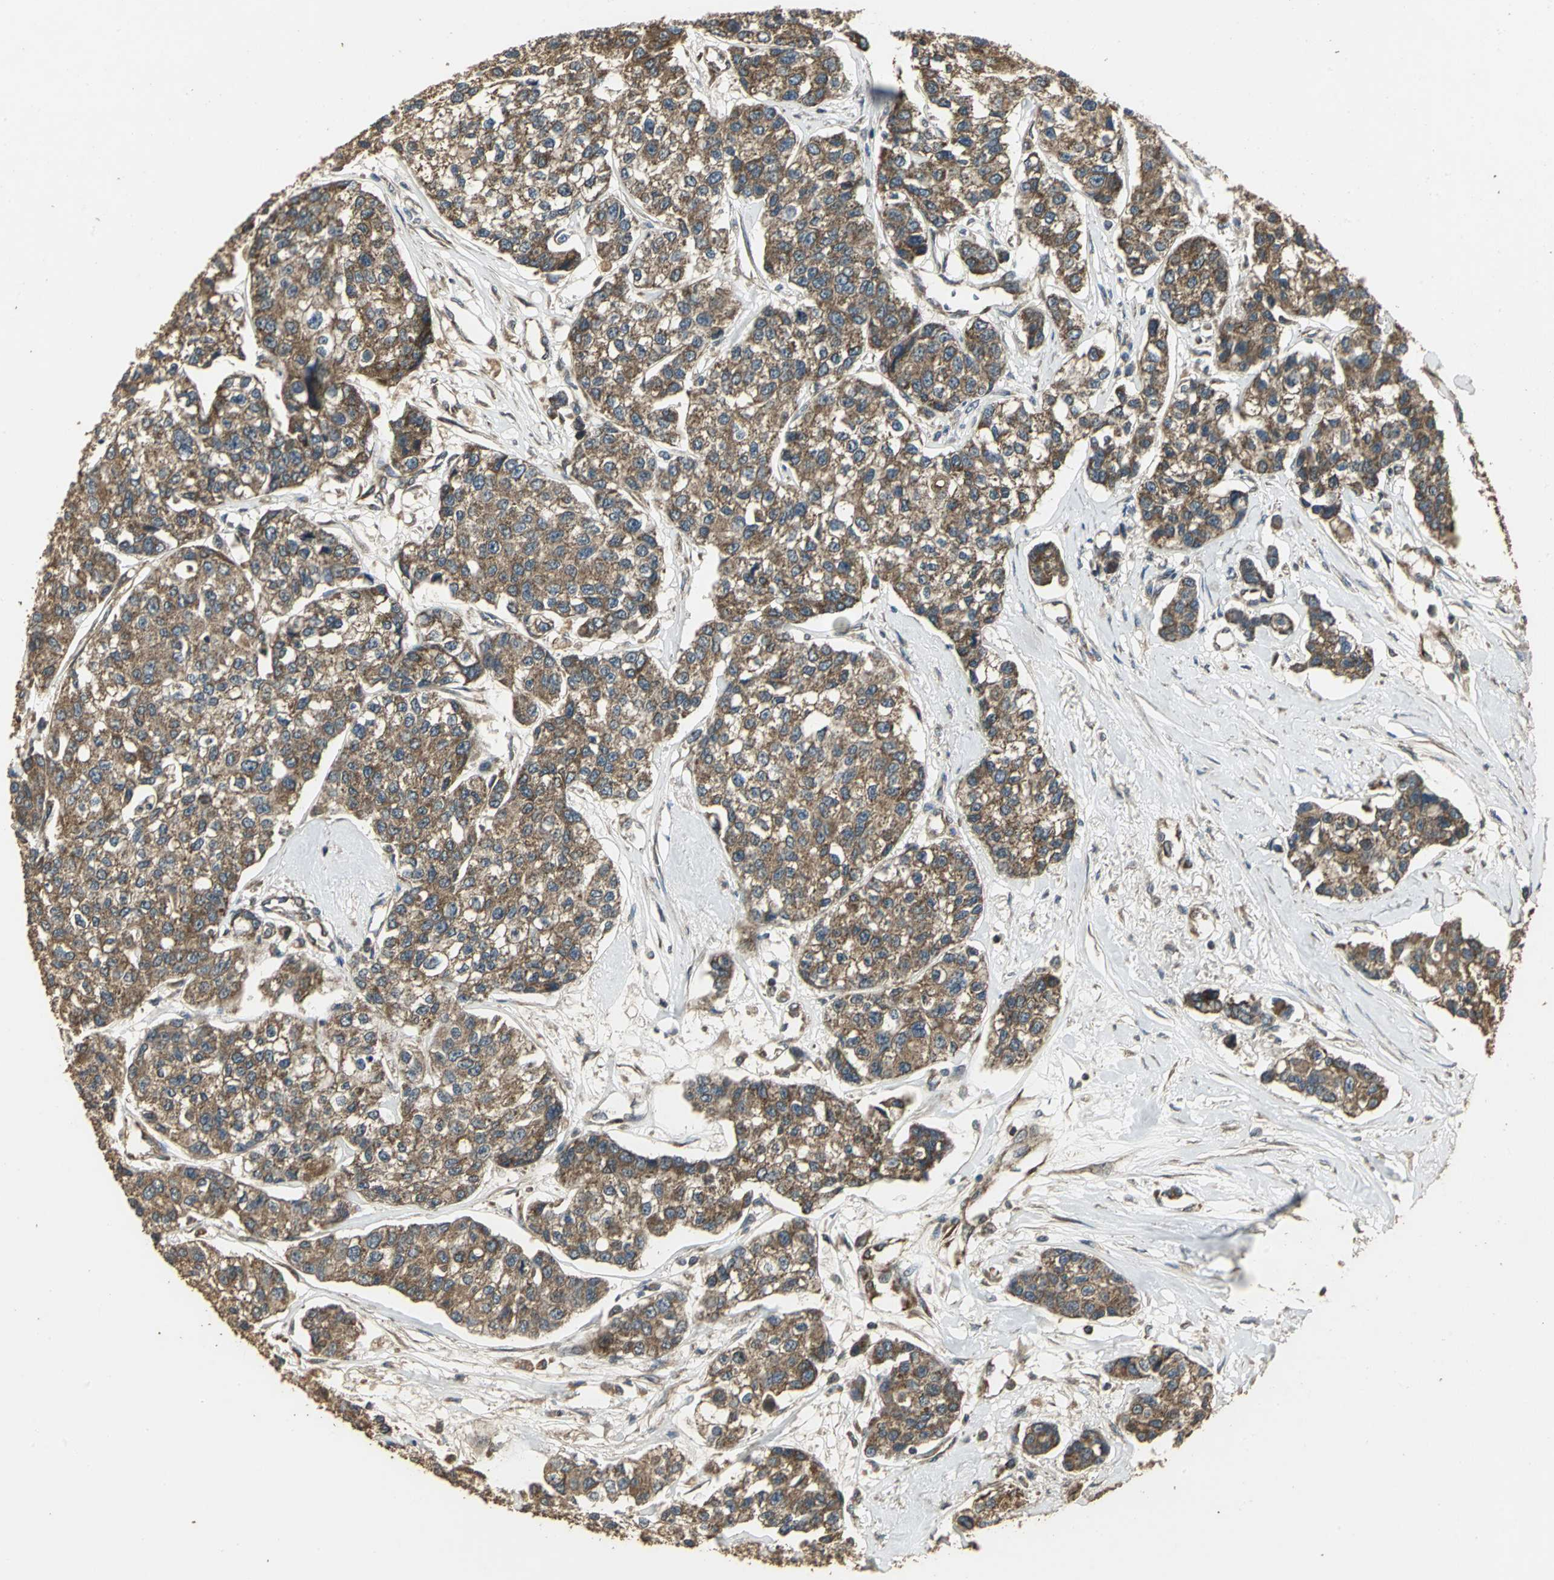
{"staining": {"intensity": "strong", "quantity": ">75%", "location": "cytoplasmic/membranous"}, "tissue": "breast cancer", "cell_type": "Tumor cells", "image_type": "cancer", "snomed": [{"axis": "morphology", "description": "Duct carcinoma"}, {"axis": "topography", "description": "Breast"}], "caption": "A brown stain labels strong cytoplasmic/membranous positivity of a protein in breast cancer tumor cells.", "gene": "KANK1", "patient": {"sex": "female", "age": 51}}